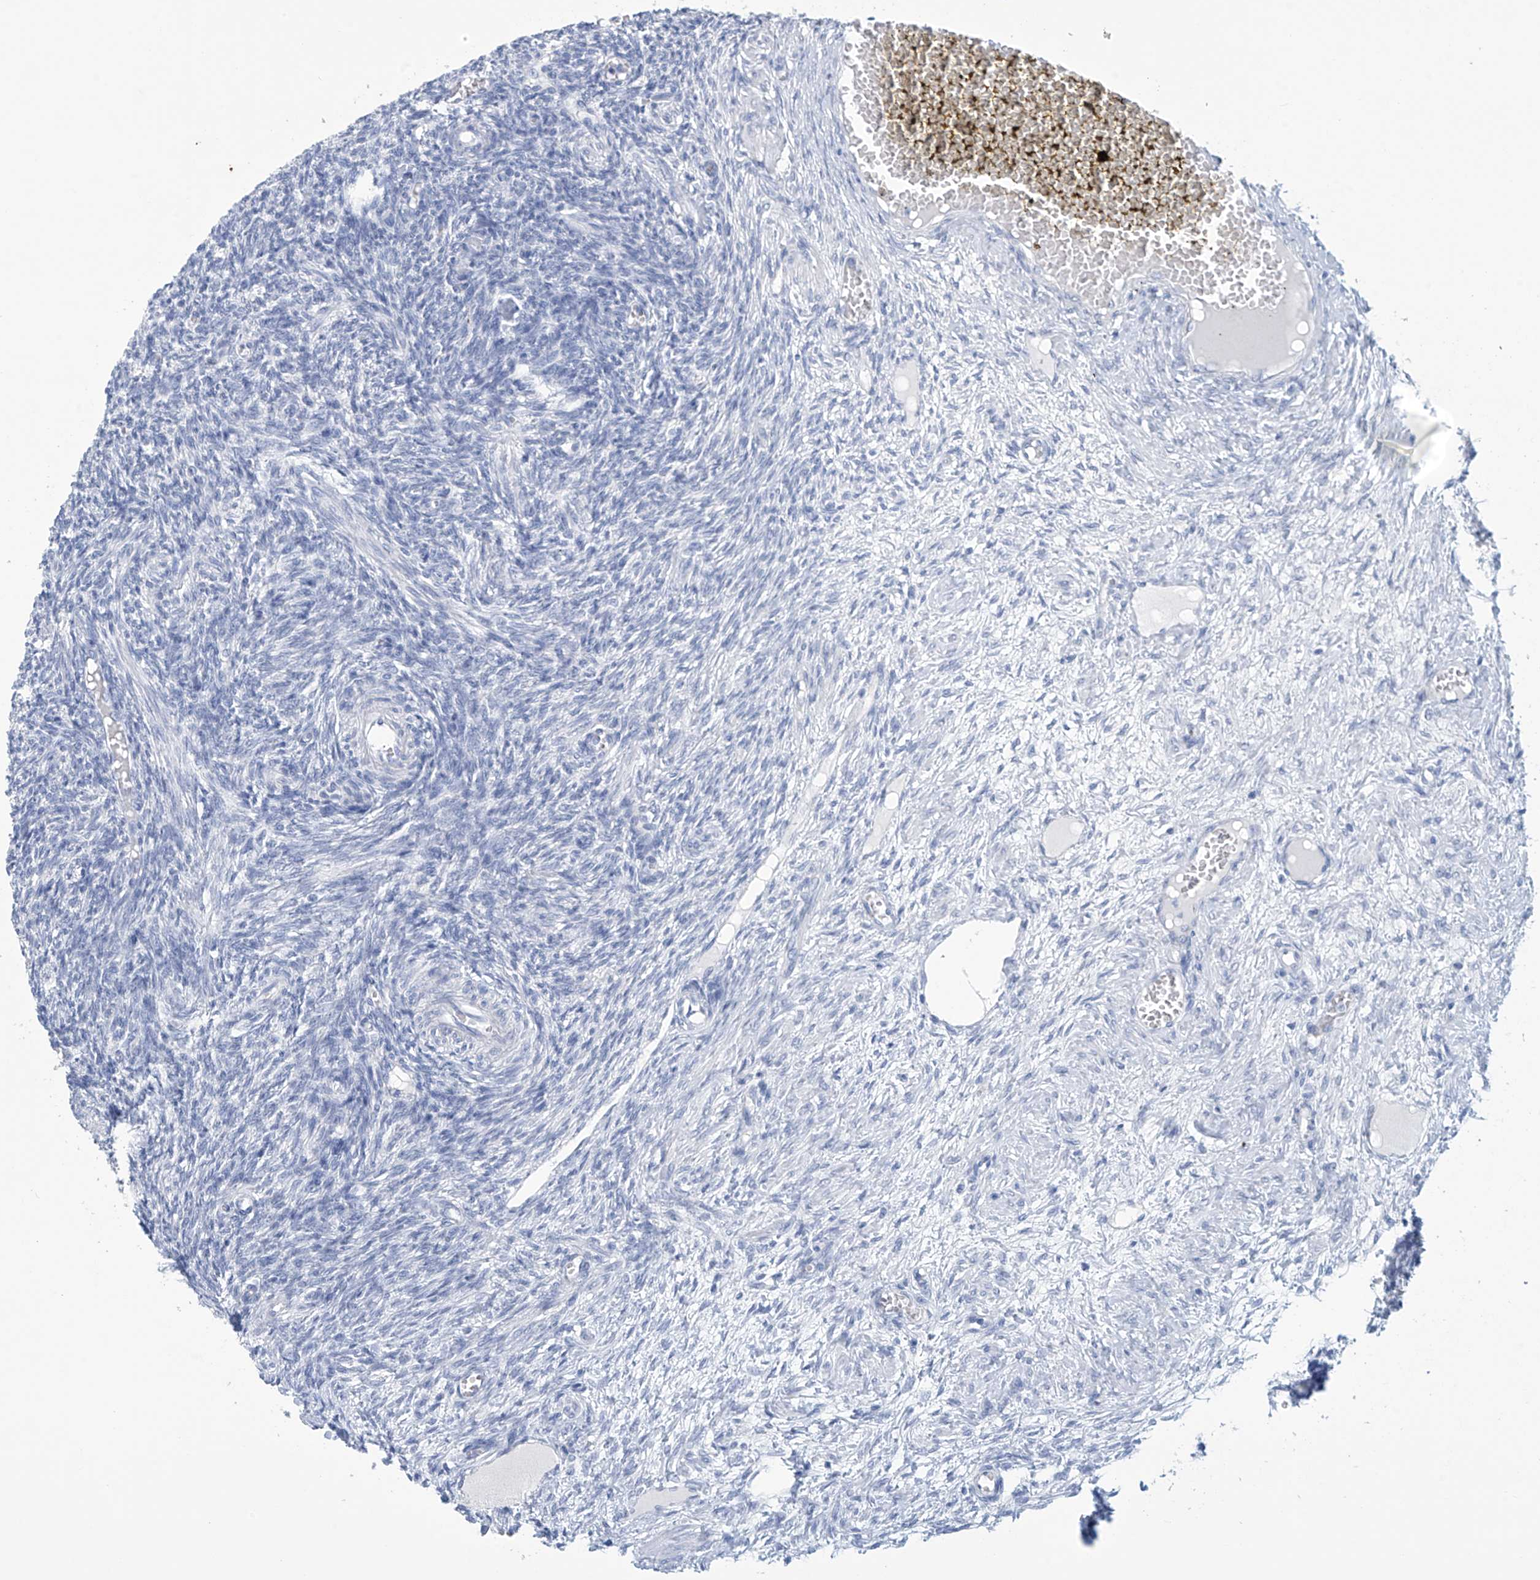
{"staining": {"intensity": "negative", "quantity": "none", "location": "none"}, "tissue": "ovary", "cell_type": "Ovarian stroma cells", "image_type": "normal", "snomed": [{"axis": "morphology", "description": "Normal tissue, NOS"}, {"axis": "topography", "description": "Ovary"}], "caption": "High power microscopy image of an immunohistochemistry (IHC) histopathology image of benign ovary, revealing no significant staining in ovarian stroma cells.", "gene": "DSP", "patient": {"sex": "female", "age": 27}}